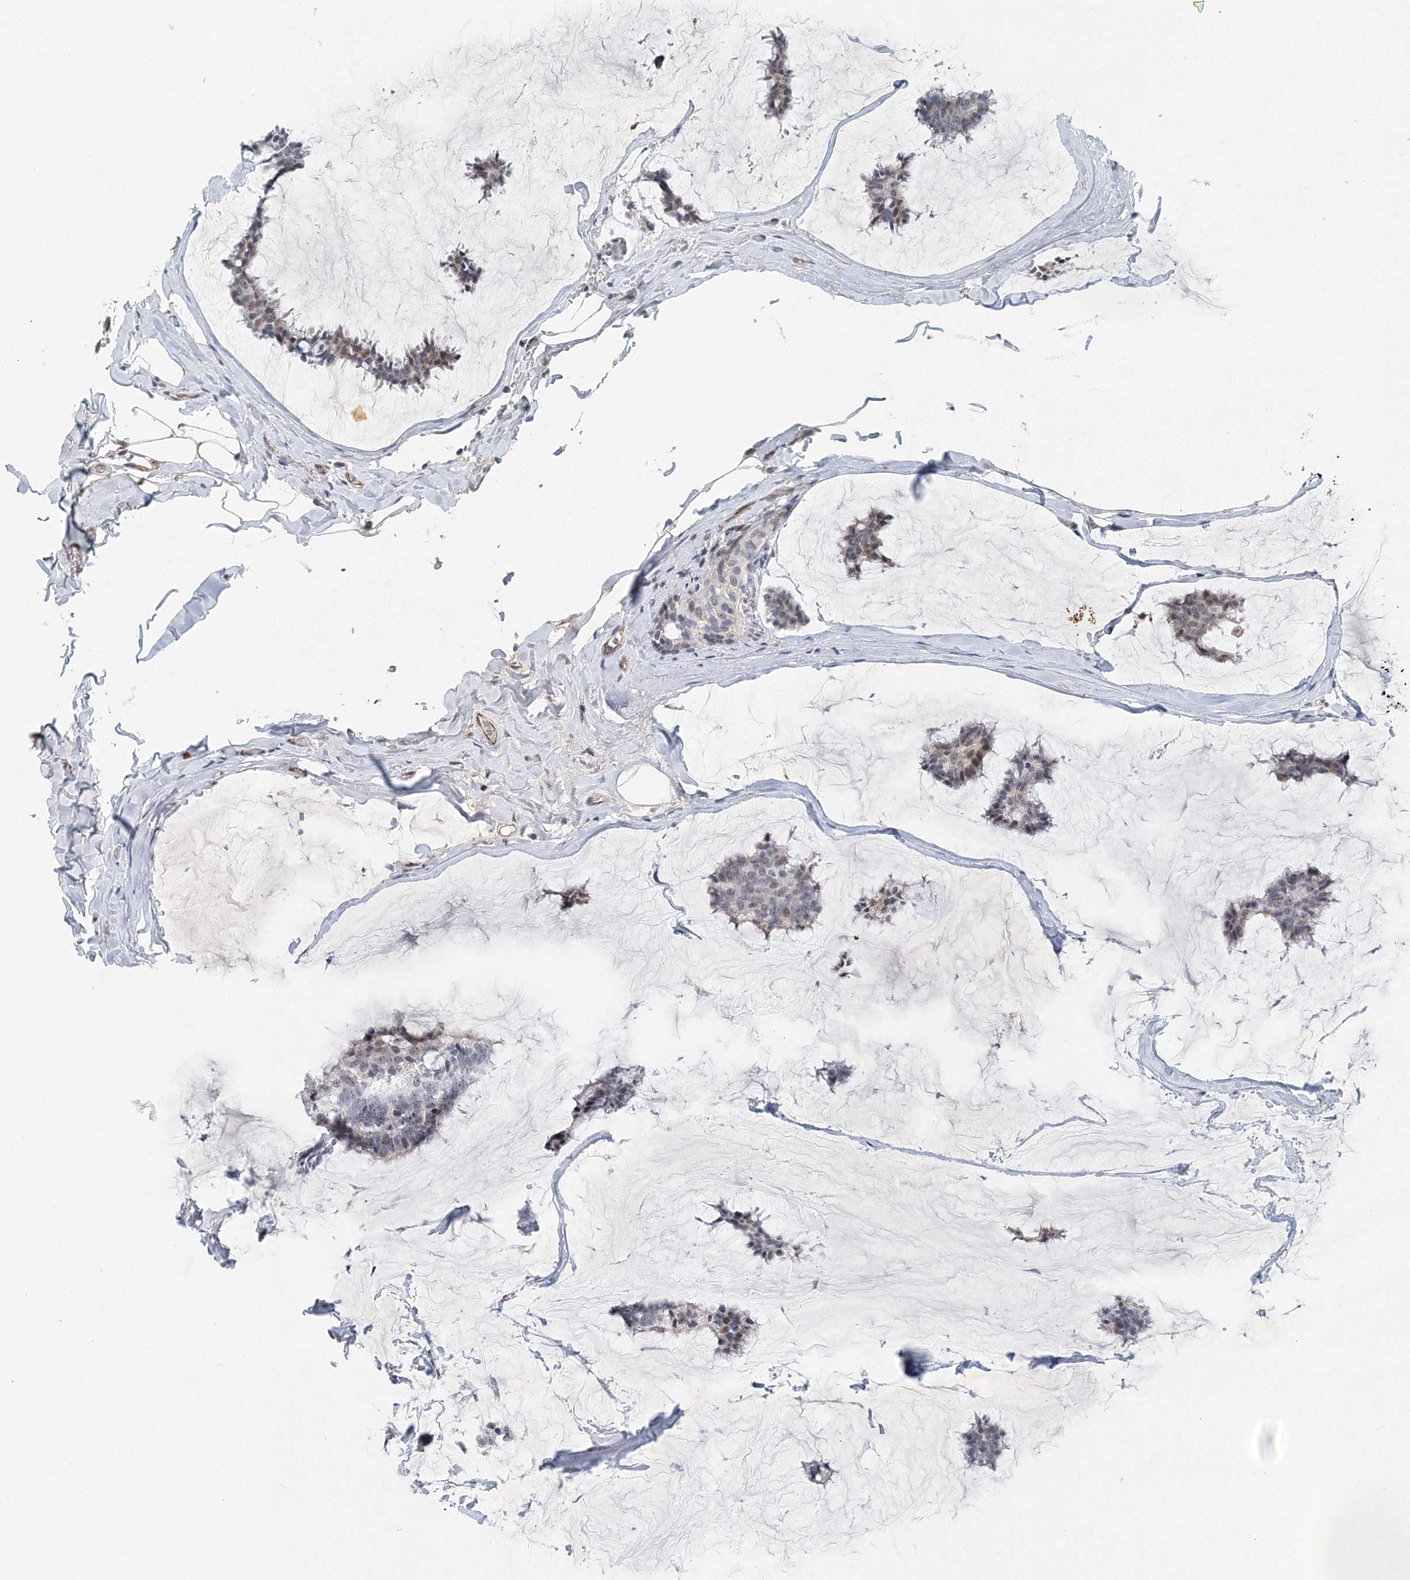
{"staining": {"intensity": "moderate", "quantity": "<25%", "location": "nuclear"}, "tissue": "breast cancer", "cell_type": "Tumor cells", "image_type": "cancer", "snomed": [{"axis": "morphology", "description": "Duct carcinoma"}, {"axis": "topography", "description": "Breast"}], "caption": "High-power microscopy captured an IHC photomicrograph of breast infiltrating ductal carcinoma, revealing moderate nuclear positivity in about <25% of tumor cells.", "gene": "UIMC1", "patient": {"sex": "female", "age": 93}}